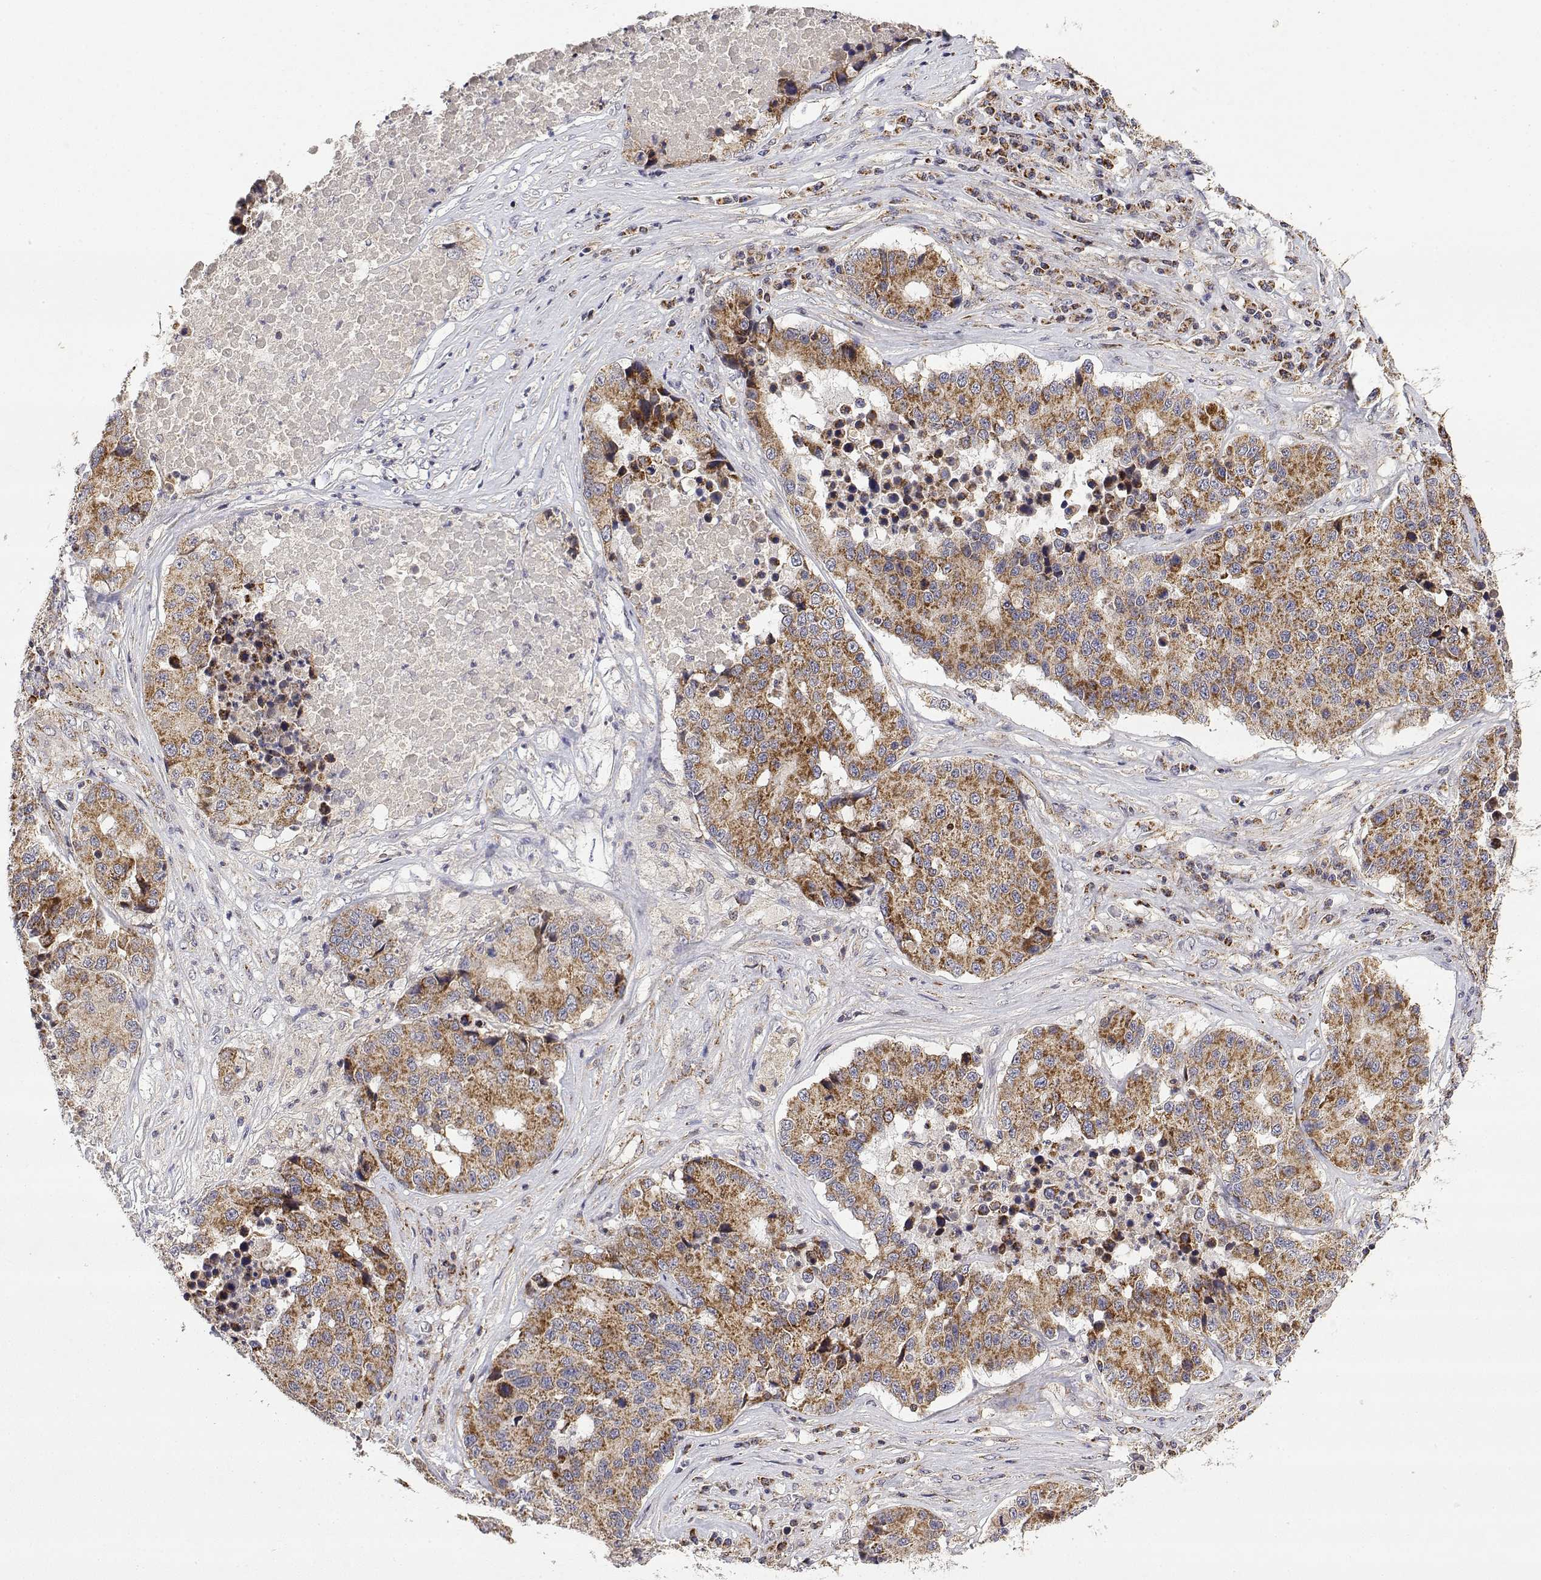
{"staining": {"intensity": "moderate", "quantity": ">75%", "location": "cytoplasmic/membranous"}, "tissue": "stomach cancer", "cell_type": "Tumor cells", "image_type": "cancer", "snomed": [{"axis": "morphology", "description": "Adenocarcinoma, NOS"}, {"axis": "topography", "description": "Stomach"}], "caption": "This image shows IHC staining of human stomach adenocarcinoma, with medium moderate cytoplasmic/membranous expression in about >75% of tumor cells.", "gene": "GADD45GIP1", "patient": {"sex": "male", "age": 71}}